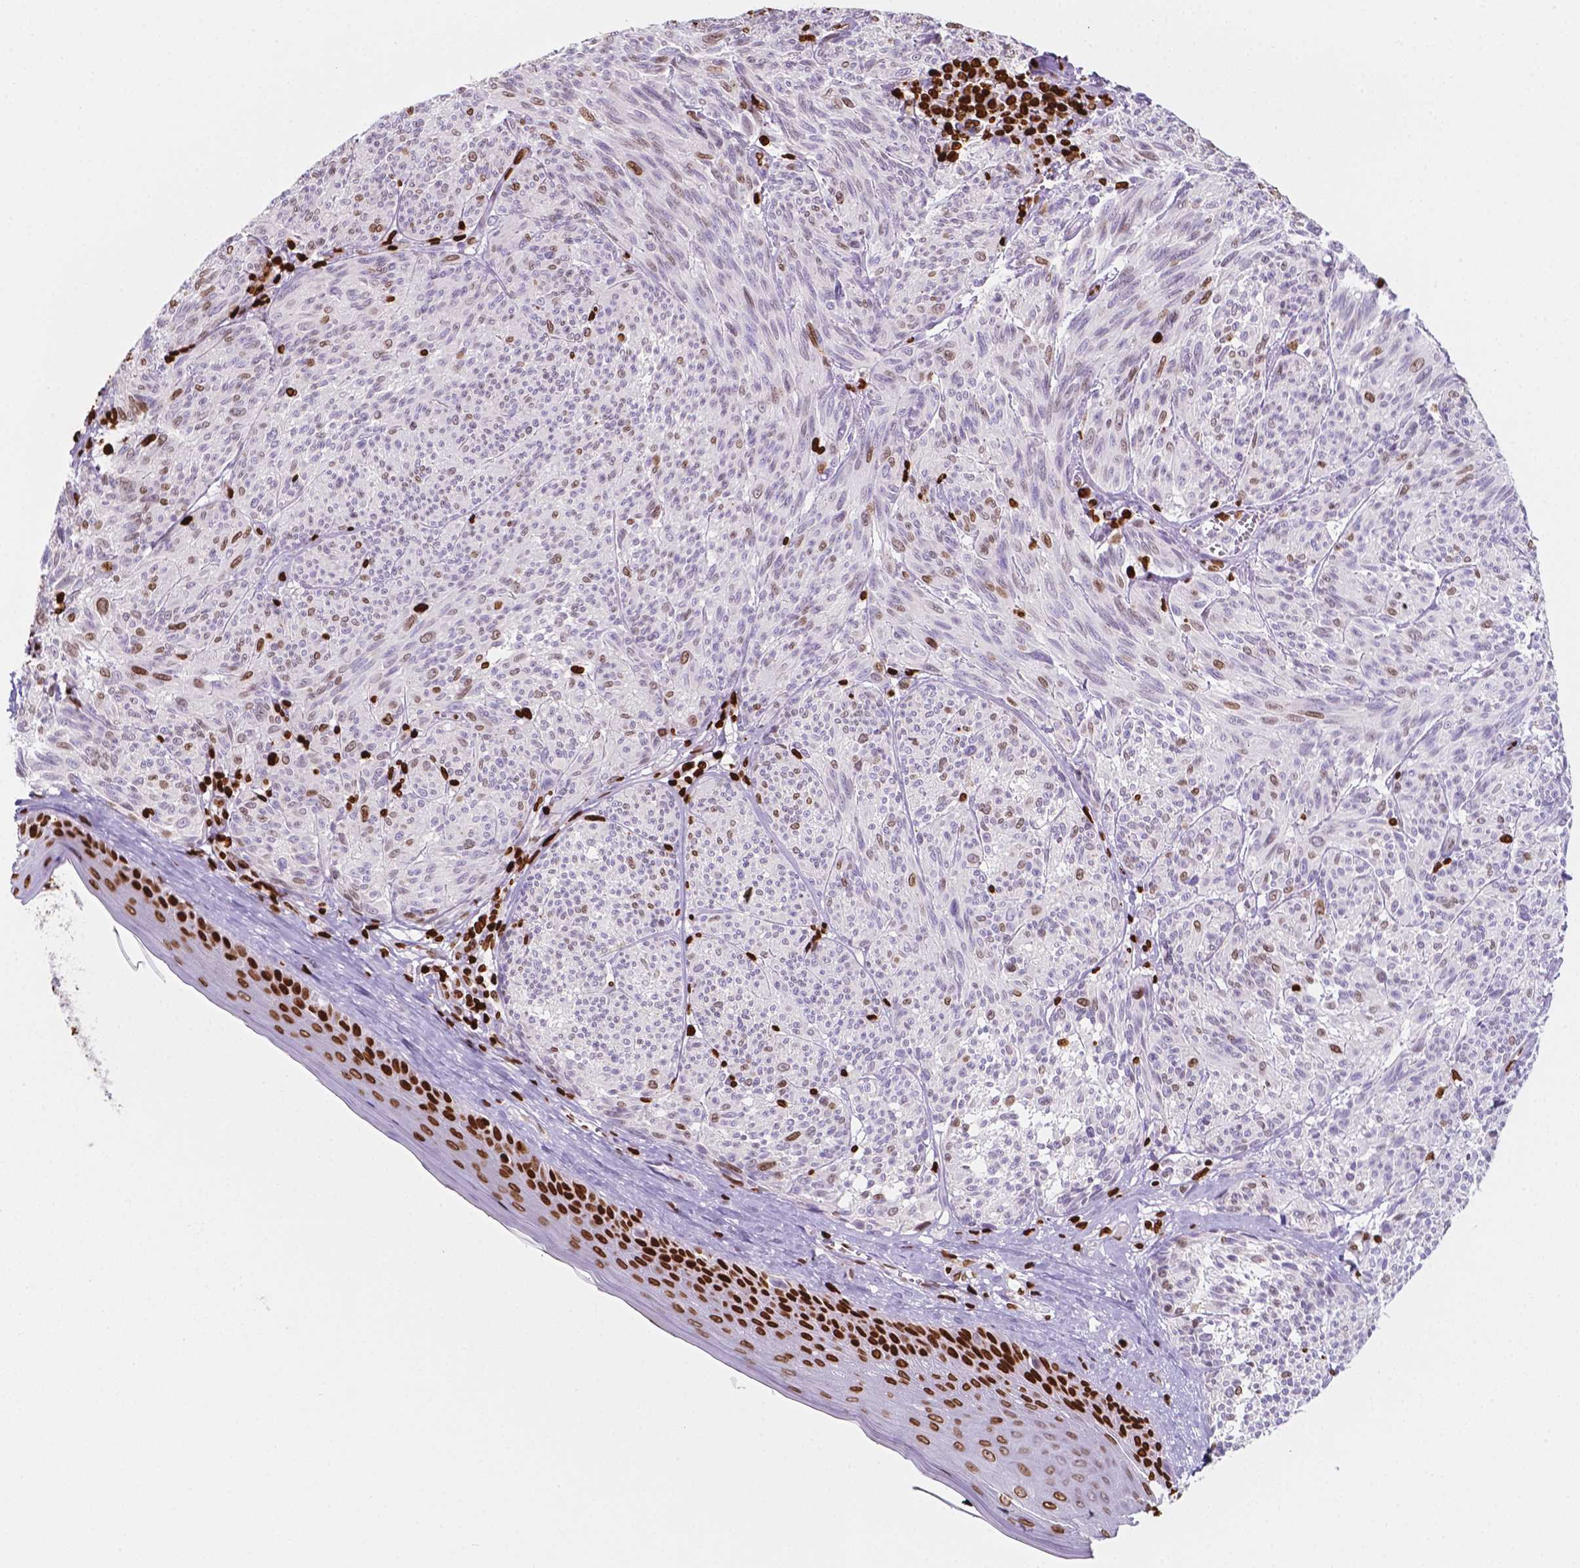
{"staining": {"intensity": "weak", "quantity": "<25%", "location": "nuclear"}, "tissue": "melanoma", "cell_type": "Tumor cells", "image_type": "cancer", "snomed": [{"axis": "morphology", "description": "Malignant melanoma, NOS"}, {"axis": "topography", "description": "Skin"}], "caption": "IHC histopathology image of human melanoma stained for a protein (brown), which displays no positivity in tumor cells.", "gene": "CBY3", "patient": {"sex": "male", "age": 79}}